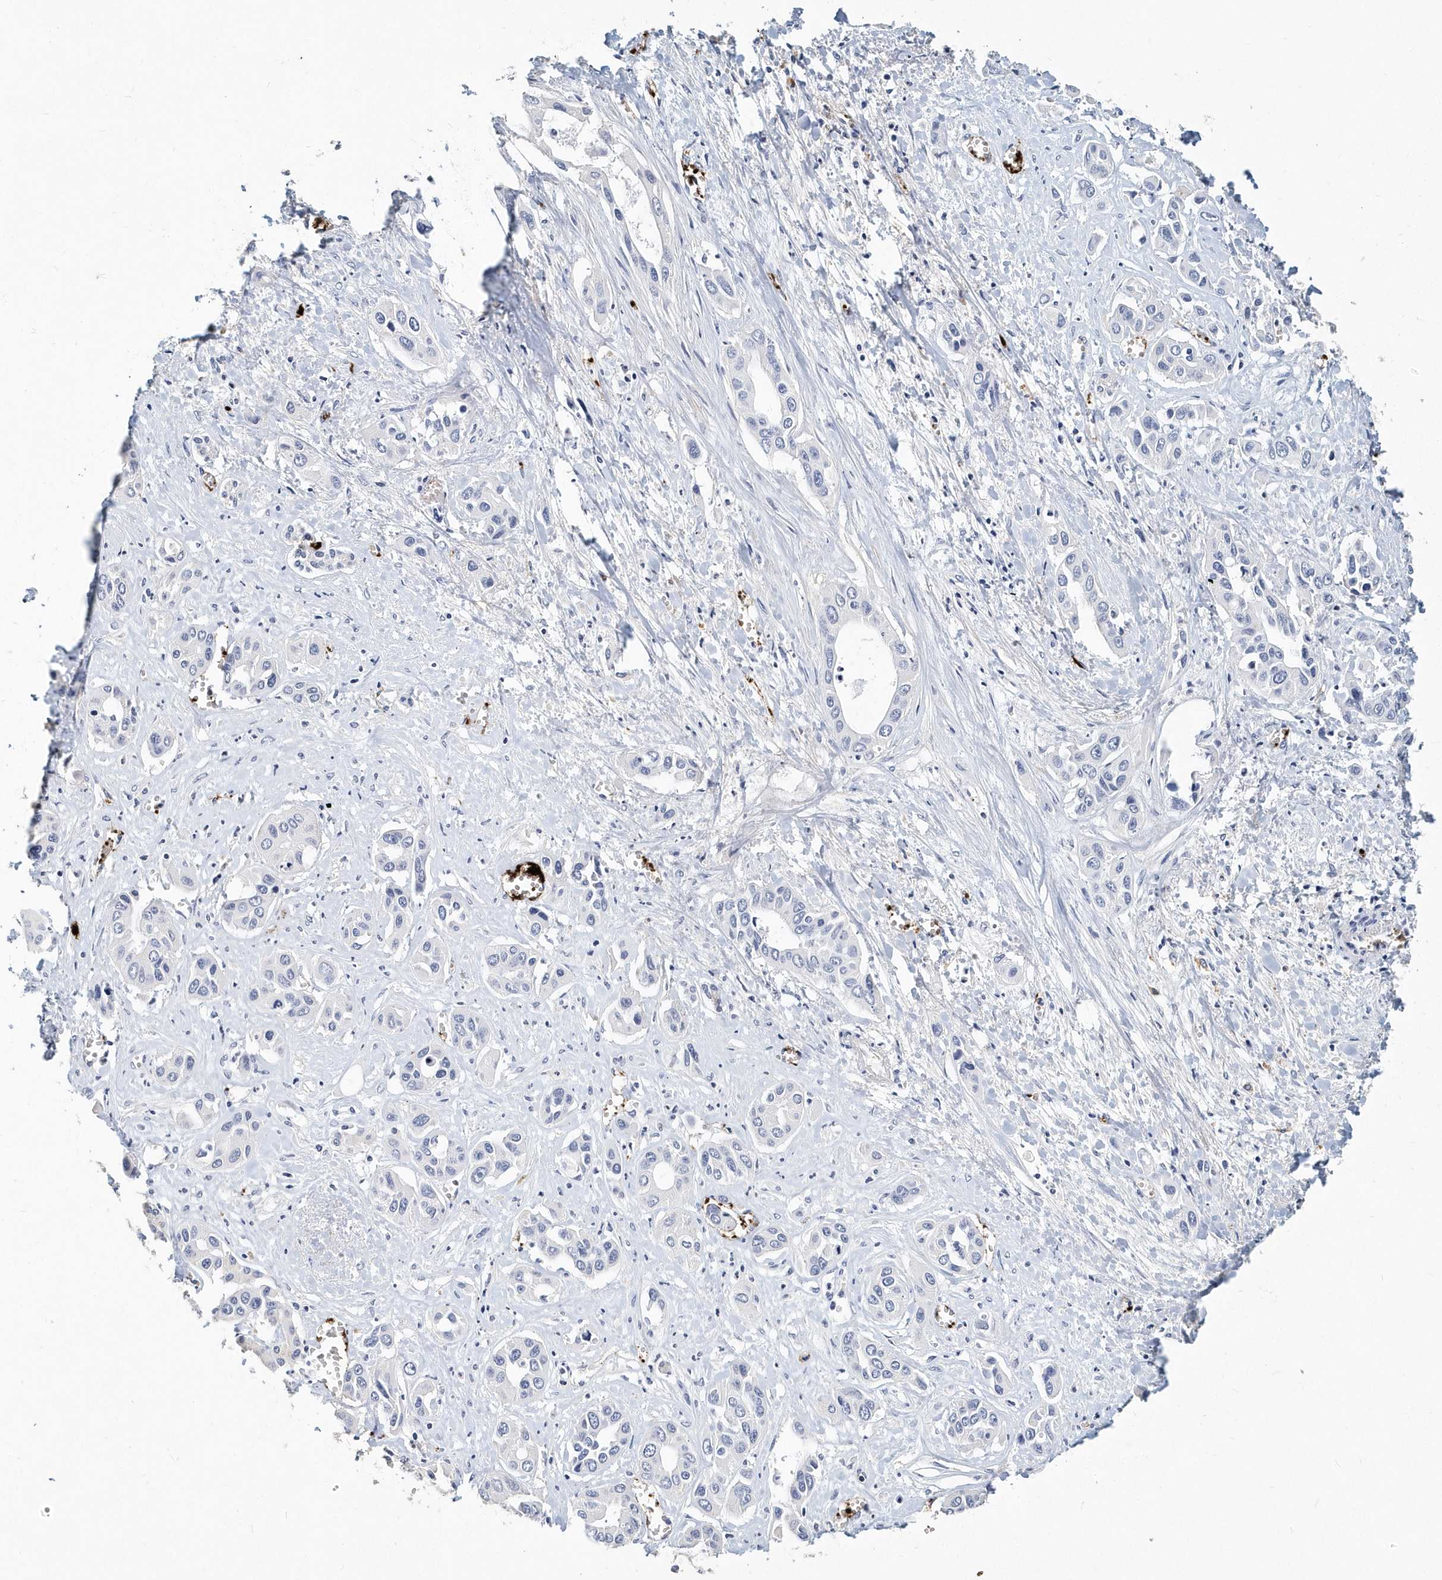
{"staining": {"intensity": "negative", "quantity": "none", "location": "none"}, "tissue": "liver cancer", "cell_type": "Tumor cells", "image_type": "cancer", "snomed": [{"axis": "morphology", "description": "Cholangiocarcinoma"}, {"axis": "topography", "description": "Liver"}], "caption": "There is no significant expression in tumor cells of liver cancer. (DAB (3,3'-diaminobenzidine) immunohistochemistry, high magnification).", "gene": "ITGA2B", "patient": {"sex": "female", "age": 52}}